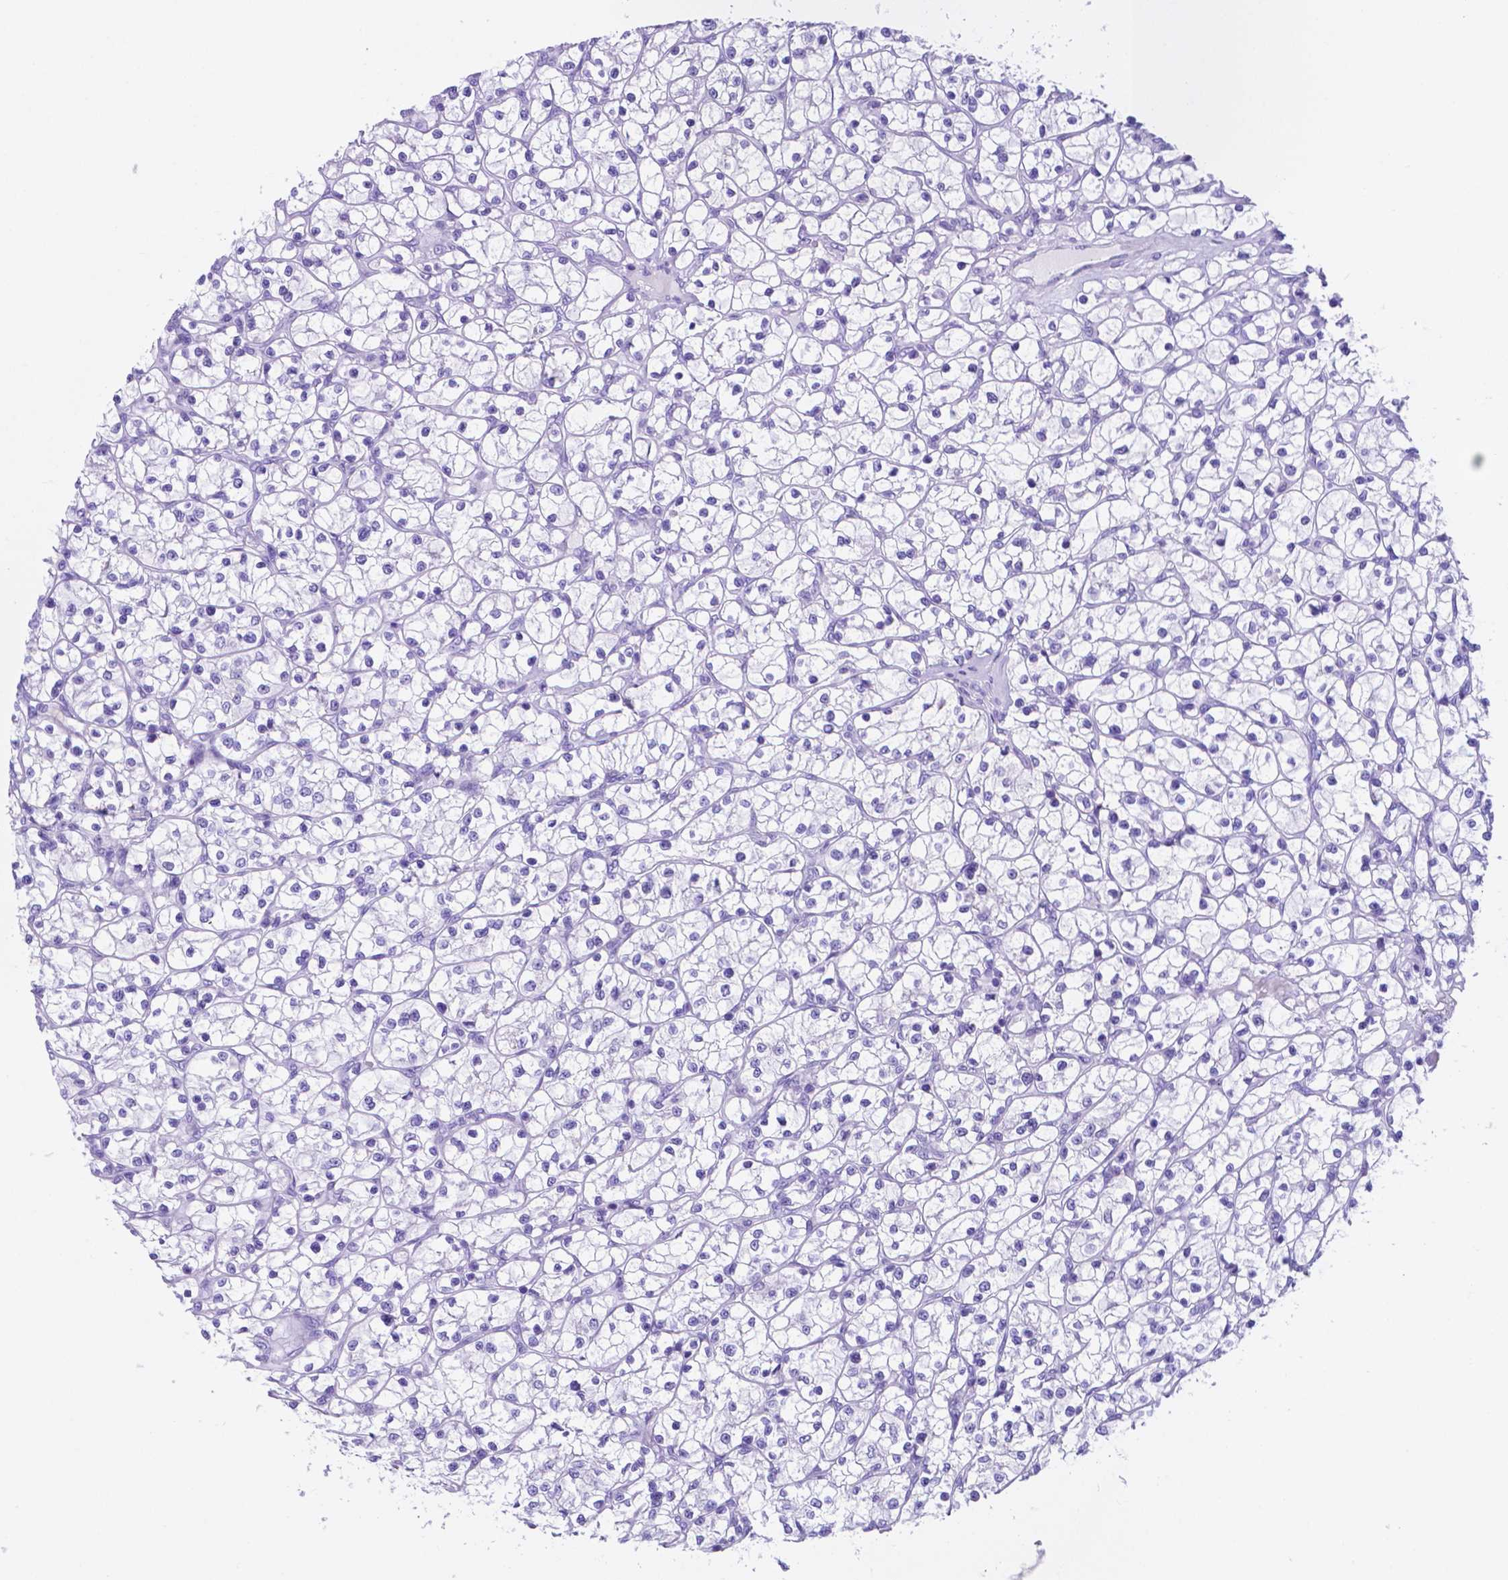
{"staining": {"intensity": "negative", "quantity": "none", "location": "none"}, "tissue": "renal cancer", "cell_type": "Tumor cells", "image_type": "cancer", "snomed": [{"axis": "morphology", "description": "Adenocarcinoma, NOS"}, {"axis": "topography", "description": "Kidney"}], "caption": "DAB (3,3'-diaminobenzidine) immunohistochemical staining of human adenocarcinoma (renal) shows no significant positivity in tumor cells.", "gene": "DNAAF8", "patient": {"sex": "female", "age": 64}}